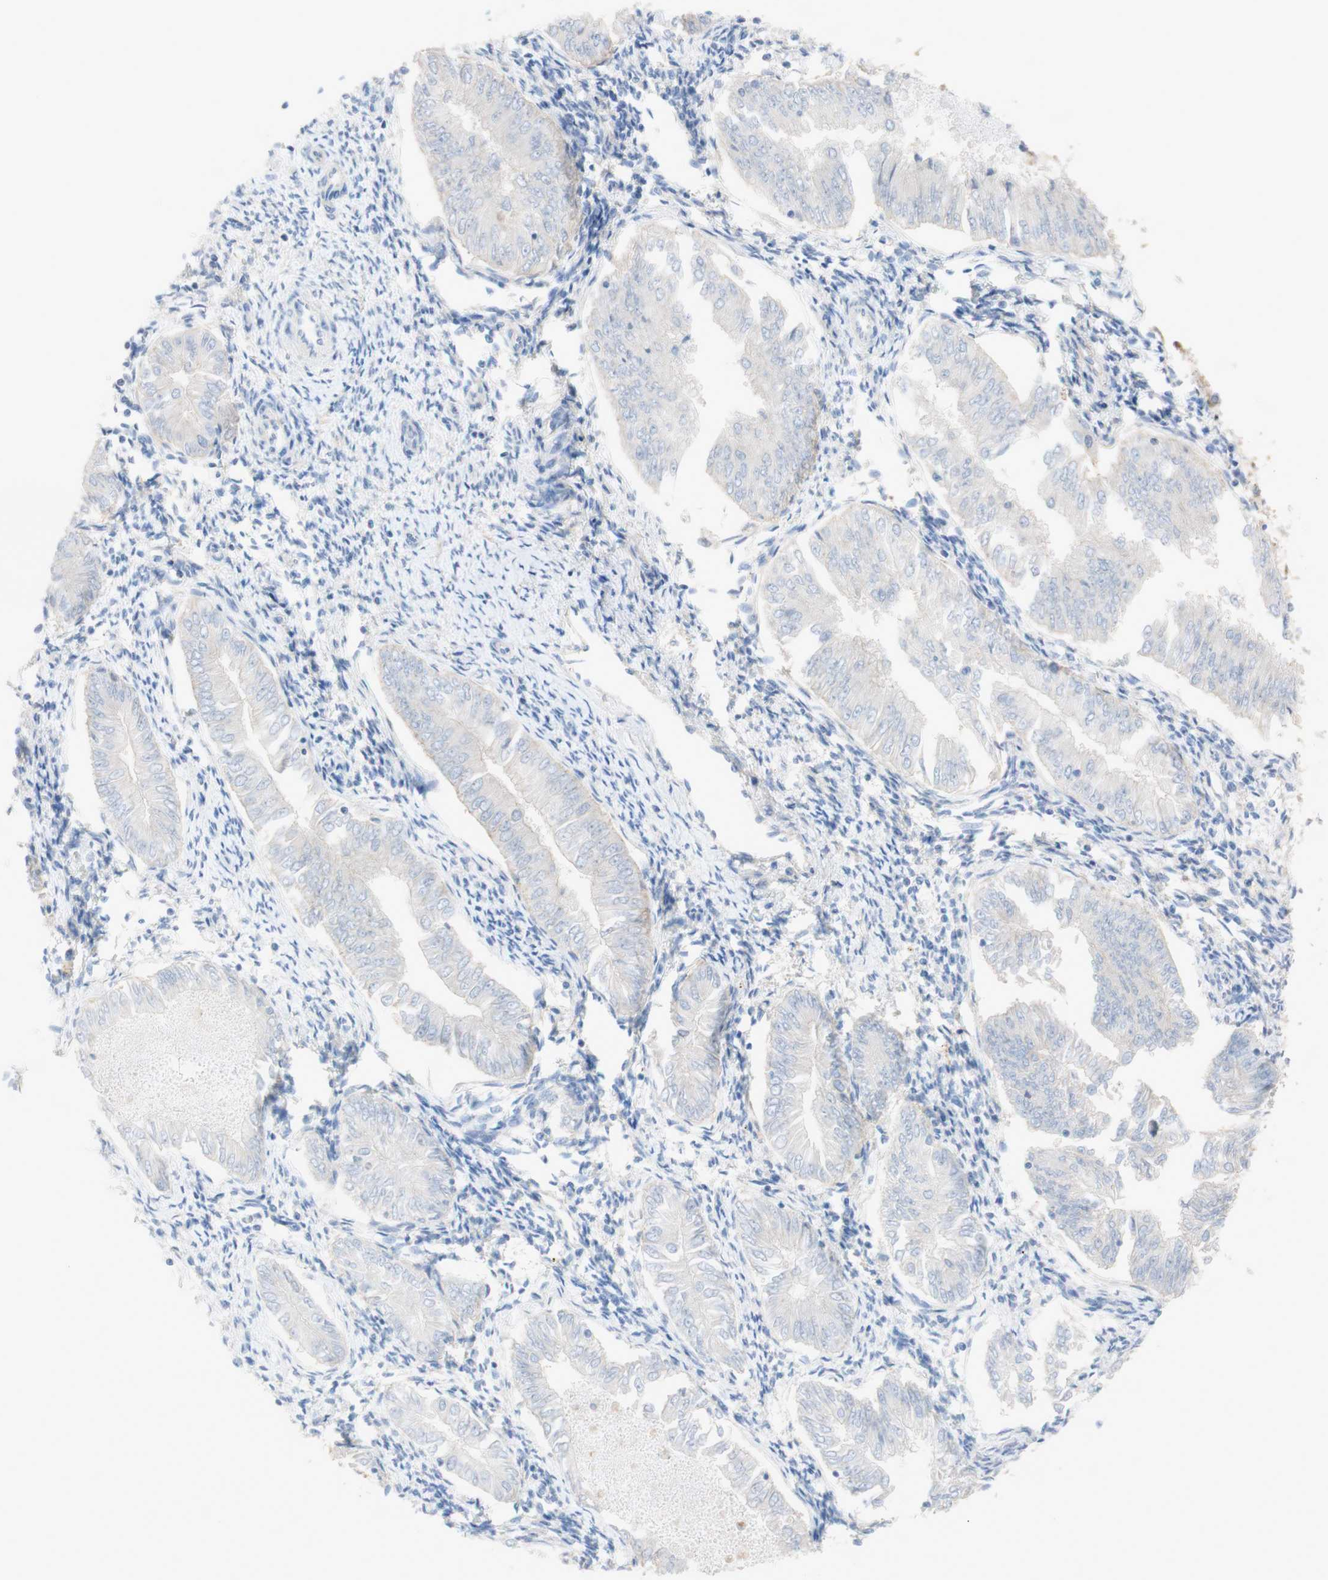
{"staining": {"intensity": "negative", "quantity": "none", "location": "none"}, "tissue": "endometrial cancer", "cell_type": "Tumor cells", "image_type": "cancer", "snomed": [{"axis": "morphology", "description": "Adenocarcinoma, NOS"}, {"axis": "topography", "description": "Endometrium"}], "caption": "Adenocarcinoma (endometrial) was stained to show a protein in brown. There is no significant expression in tumor cells.", "gene": "ATP2B1", "patient": {"sex": "female", "age": 53}}